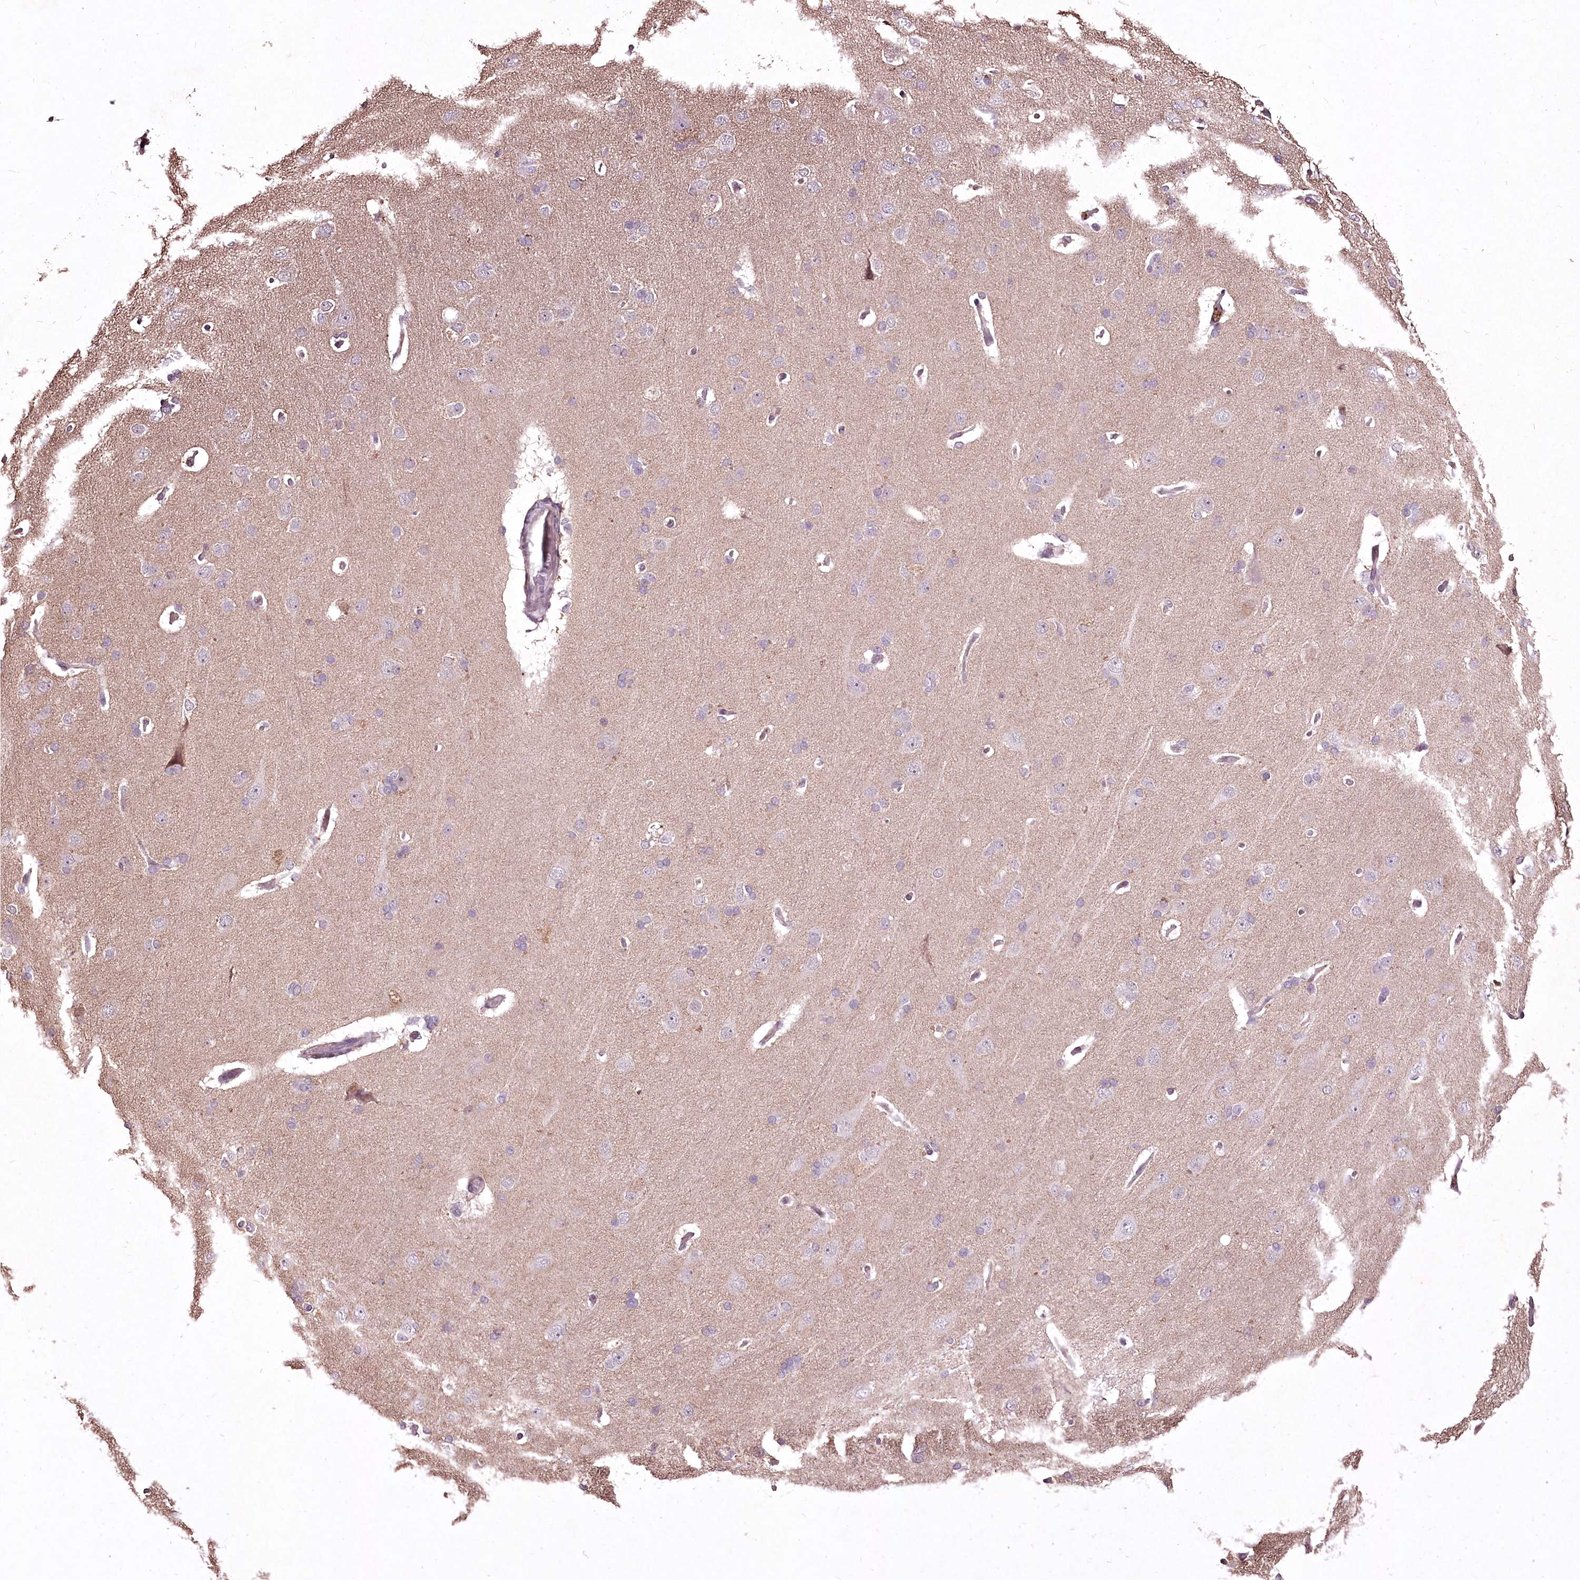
{"staining": {"intensity": "negative", "quantity": "none", "location": "none"}, "tissue": "cerebral cortex", "cell_type": "Endothelial cells", "image_type": "normal", "snomed": [{"axis": "morphology", "description": "Normal tissue, NOS"}, {"axis": "topography", "description": "Cerebral cortex"}], "caption": "Immunohistochemistry histopathology image of normal cerebral cortex: cerebral cortex stained with DAB (3,3'-diaminobenzidine) demonstrates no significant protein expression in endothelial cells. (DAB (3,3'-diaminobenzidine) immunohistochemistry (IHC) with hematoxylin counter stain).", "gene": "ADRA1D", "patient": {"sex": "male", "age": 62}}